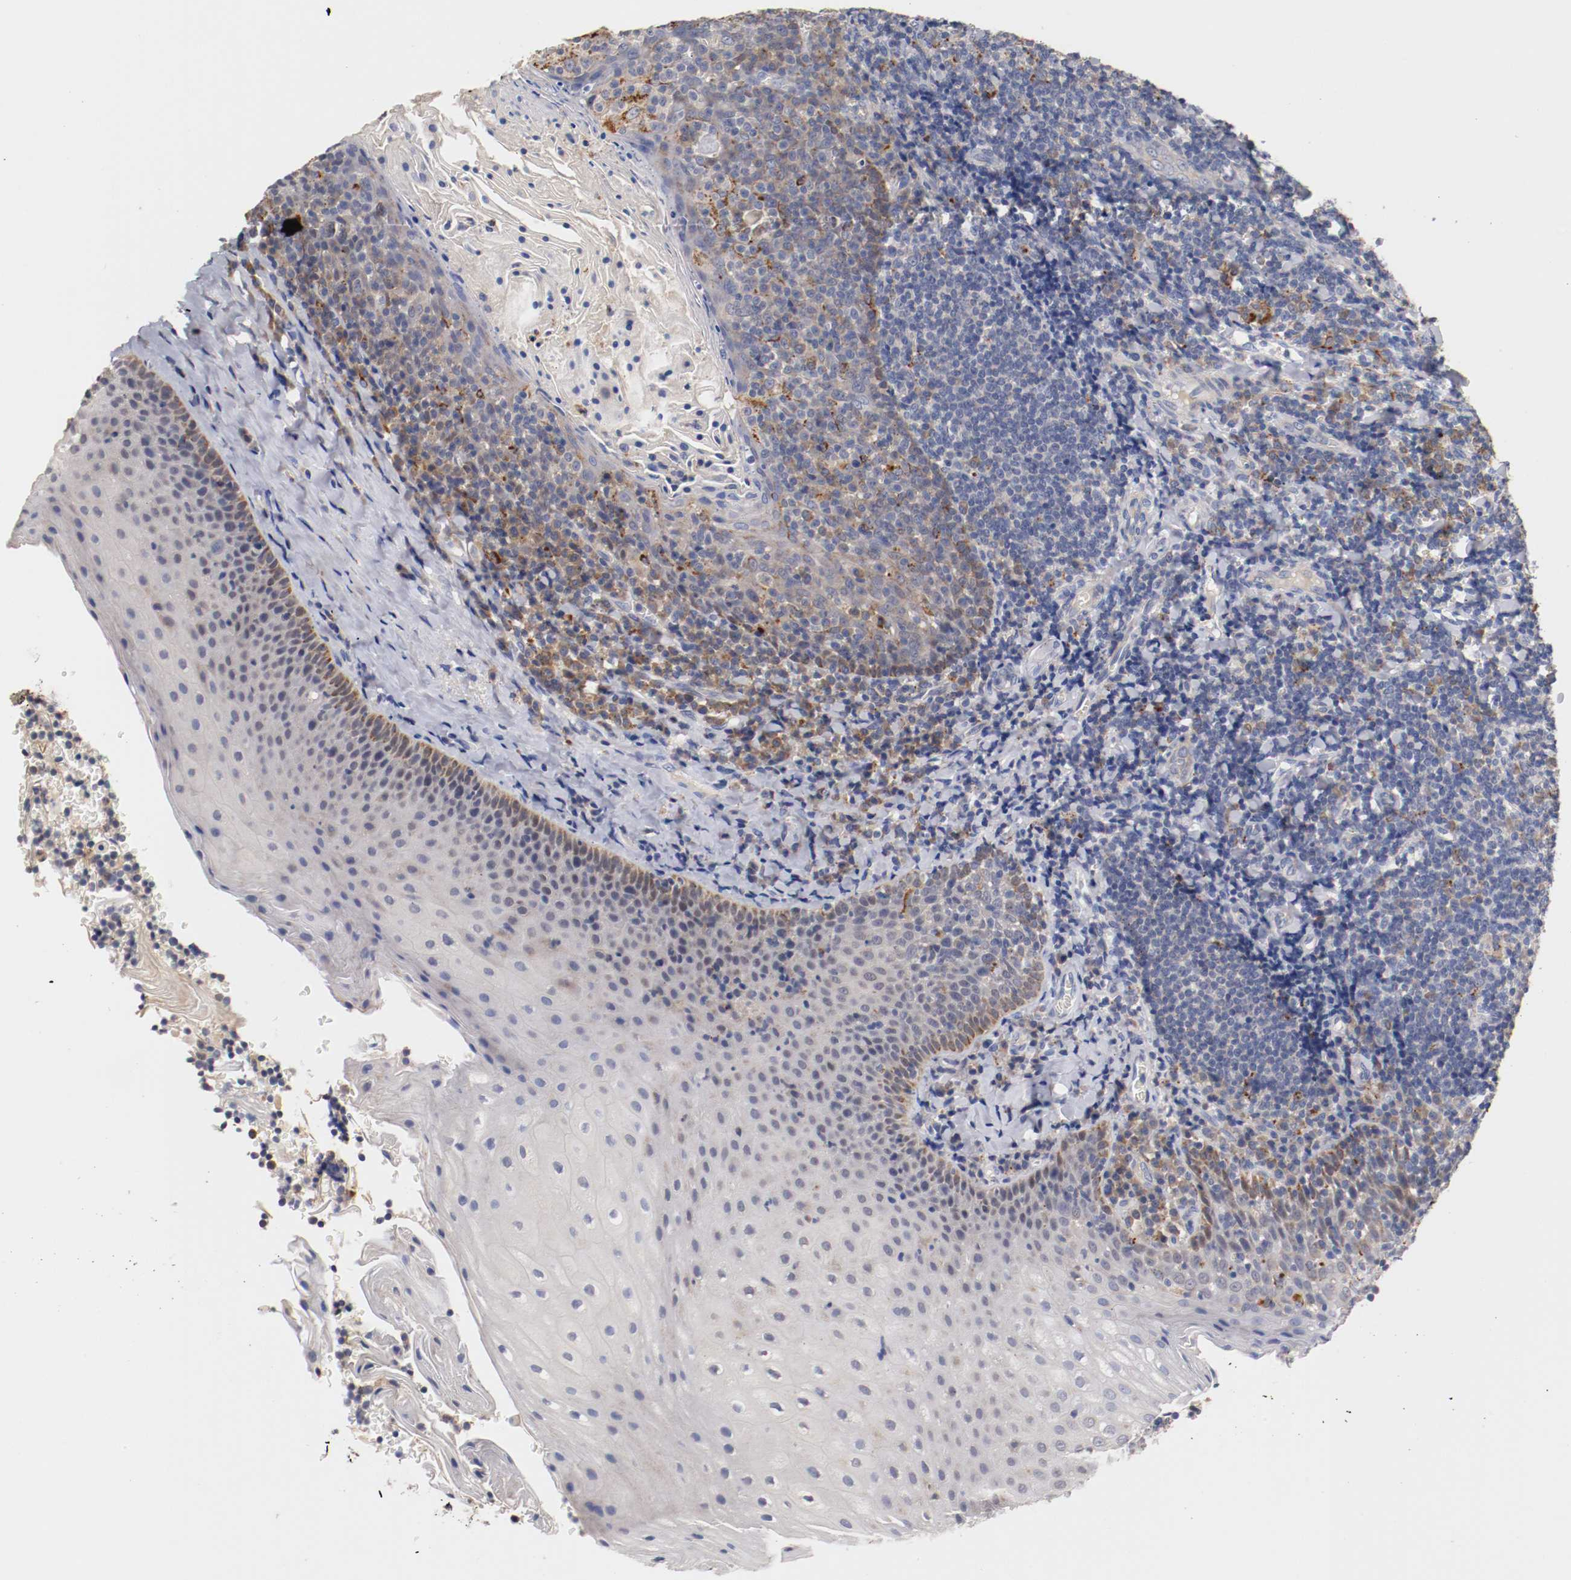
{"staining": {"intensity": "weak", "quantity": "<25%", "location": "cytoplasmic/membranous"}, "tissue": "tonsil", "cell_type": "Non-germinal center cells", "image_type": "normal", "snomed": [{"axis": "morphology", "description": "Normal tissue, NOS"}, {"axis": "topography", "description": "Tonsil"}], "caption": "DAB (3,3'-diaminobenzidine) immunohistochemical staining of benign tonsil demonstrates no significant positivity in non-germinal center cells.", "gene": "SEMA5A", "patient": {"sex": "male", "age": 31}}